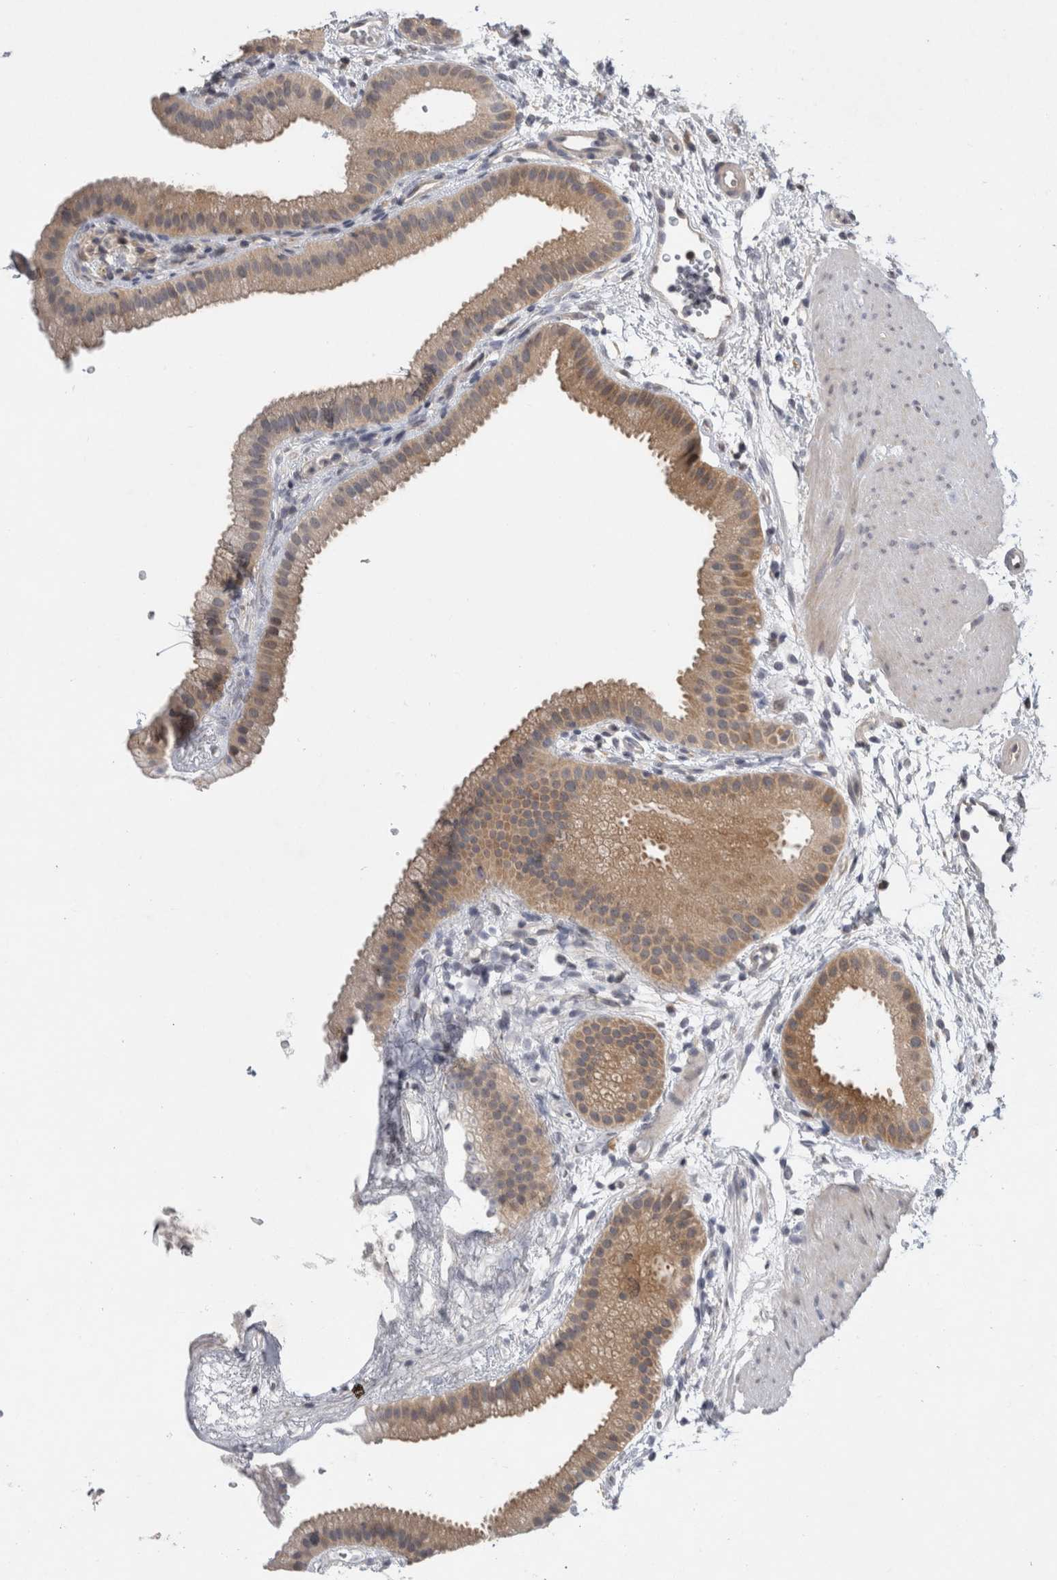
{"staining": {"intensity": "moderate", "quantity": ">75%", "location": "cytoplasmic/membranous"}, "tissue": "gallbladder", "cell_type": "Glandular cells", "image_type": "normal", "snomed": [{"axis": "morphology", "description": "Normal tissue, NOS"}, {"axis": "topography", "description": "Gallbladder"}], "caption": "A photomicrograph showing moderate cytoplasmic/membranous expression in approximately >75% of glandular cells in normal gallbladder, as visualized by brown immunohistochemical staining.", "gene": "AASDHPPT", "patient": {"sex": "female", "age": 64}}